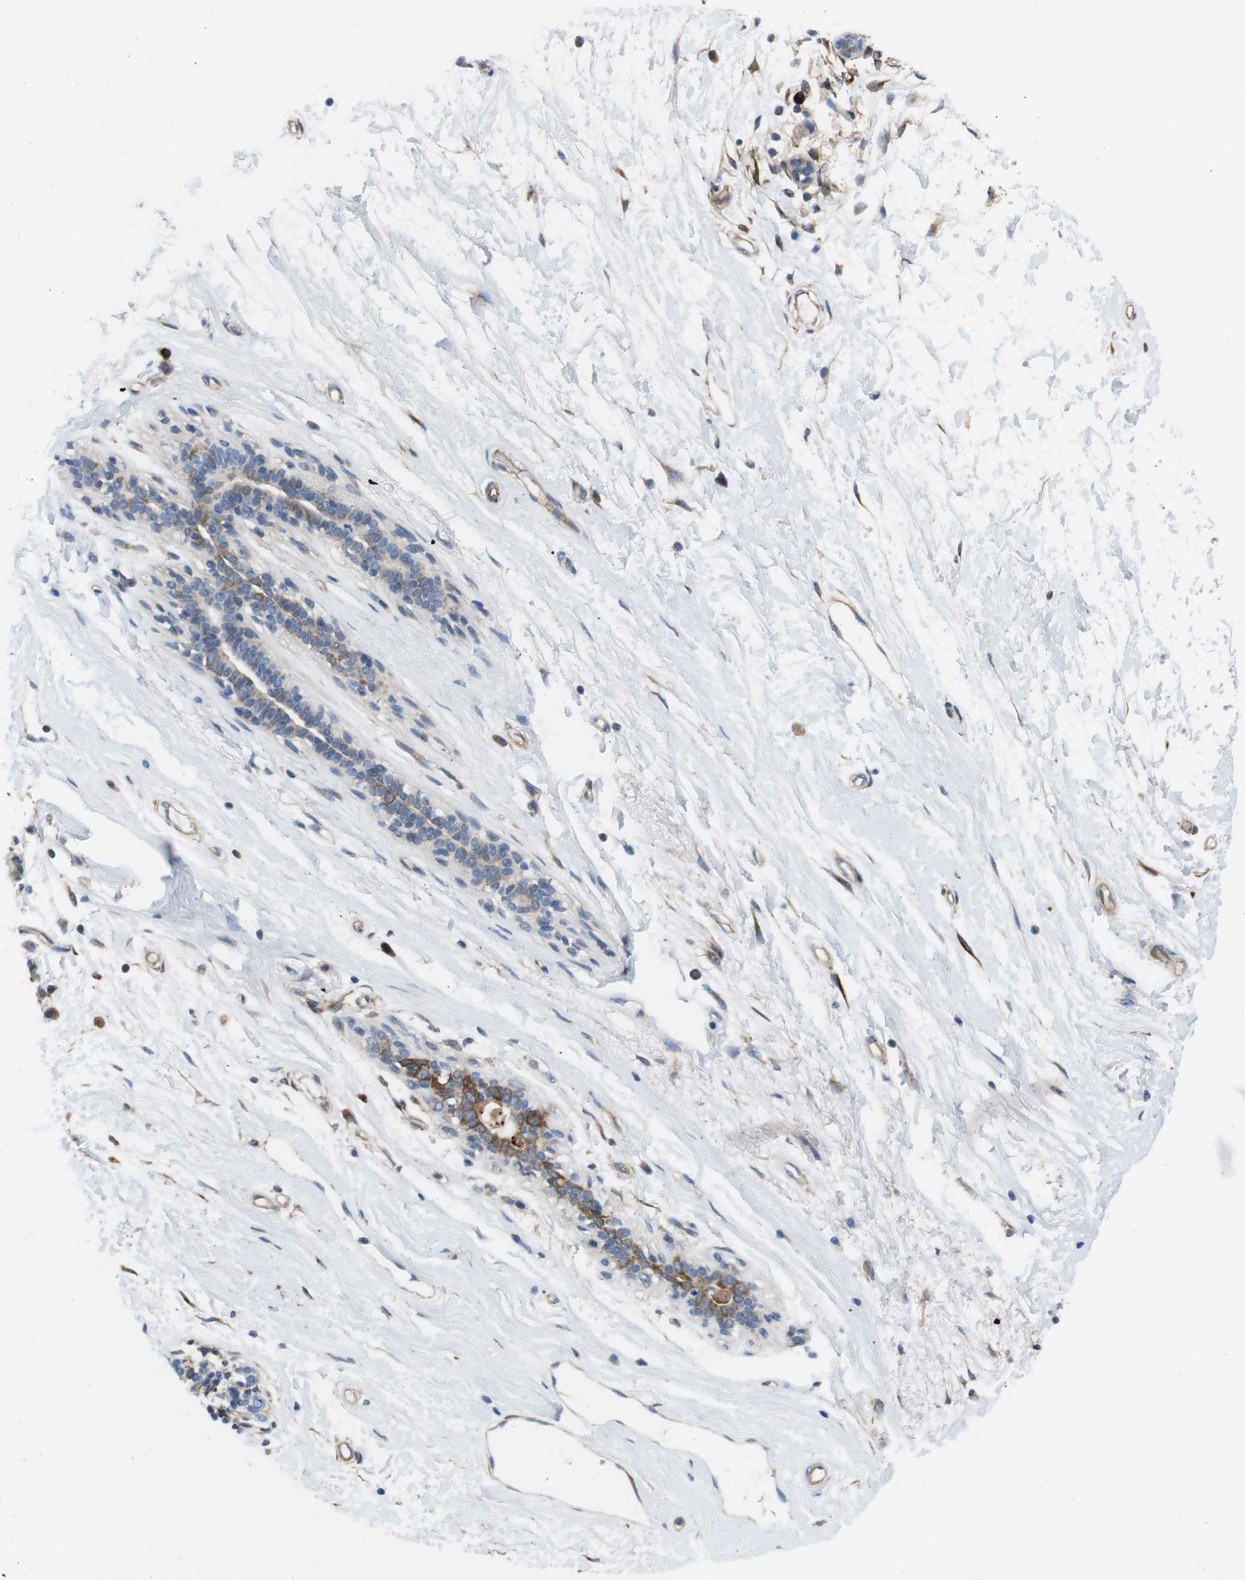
{"staining": {"intensity": "negative", "quantity": "none", "location": "none"}, "tissue": "breast", "cell_type": "Adipocytes", "image_type": "normal", "snomed": [{"axis": "morphology", "description": "Normal tissue, NOS"}, {"axis": "morphology", "description": "Lobular carcinoma"}, {"axis": "topography", "description": "Breast"}], "caption": "Immunohistochemistry micrograph of unremarkable breast: breast stained with DAB displays no significant protein staining in adipocytes. (DAB (3,3'-diaminobenzidine) IHC, high magnification).", "gene": "DCLK1", "patient": {"sex": "female", "age": 59}}